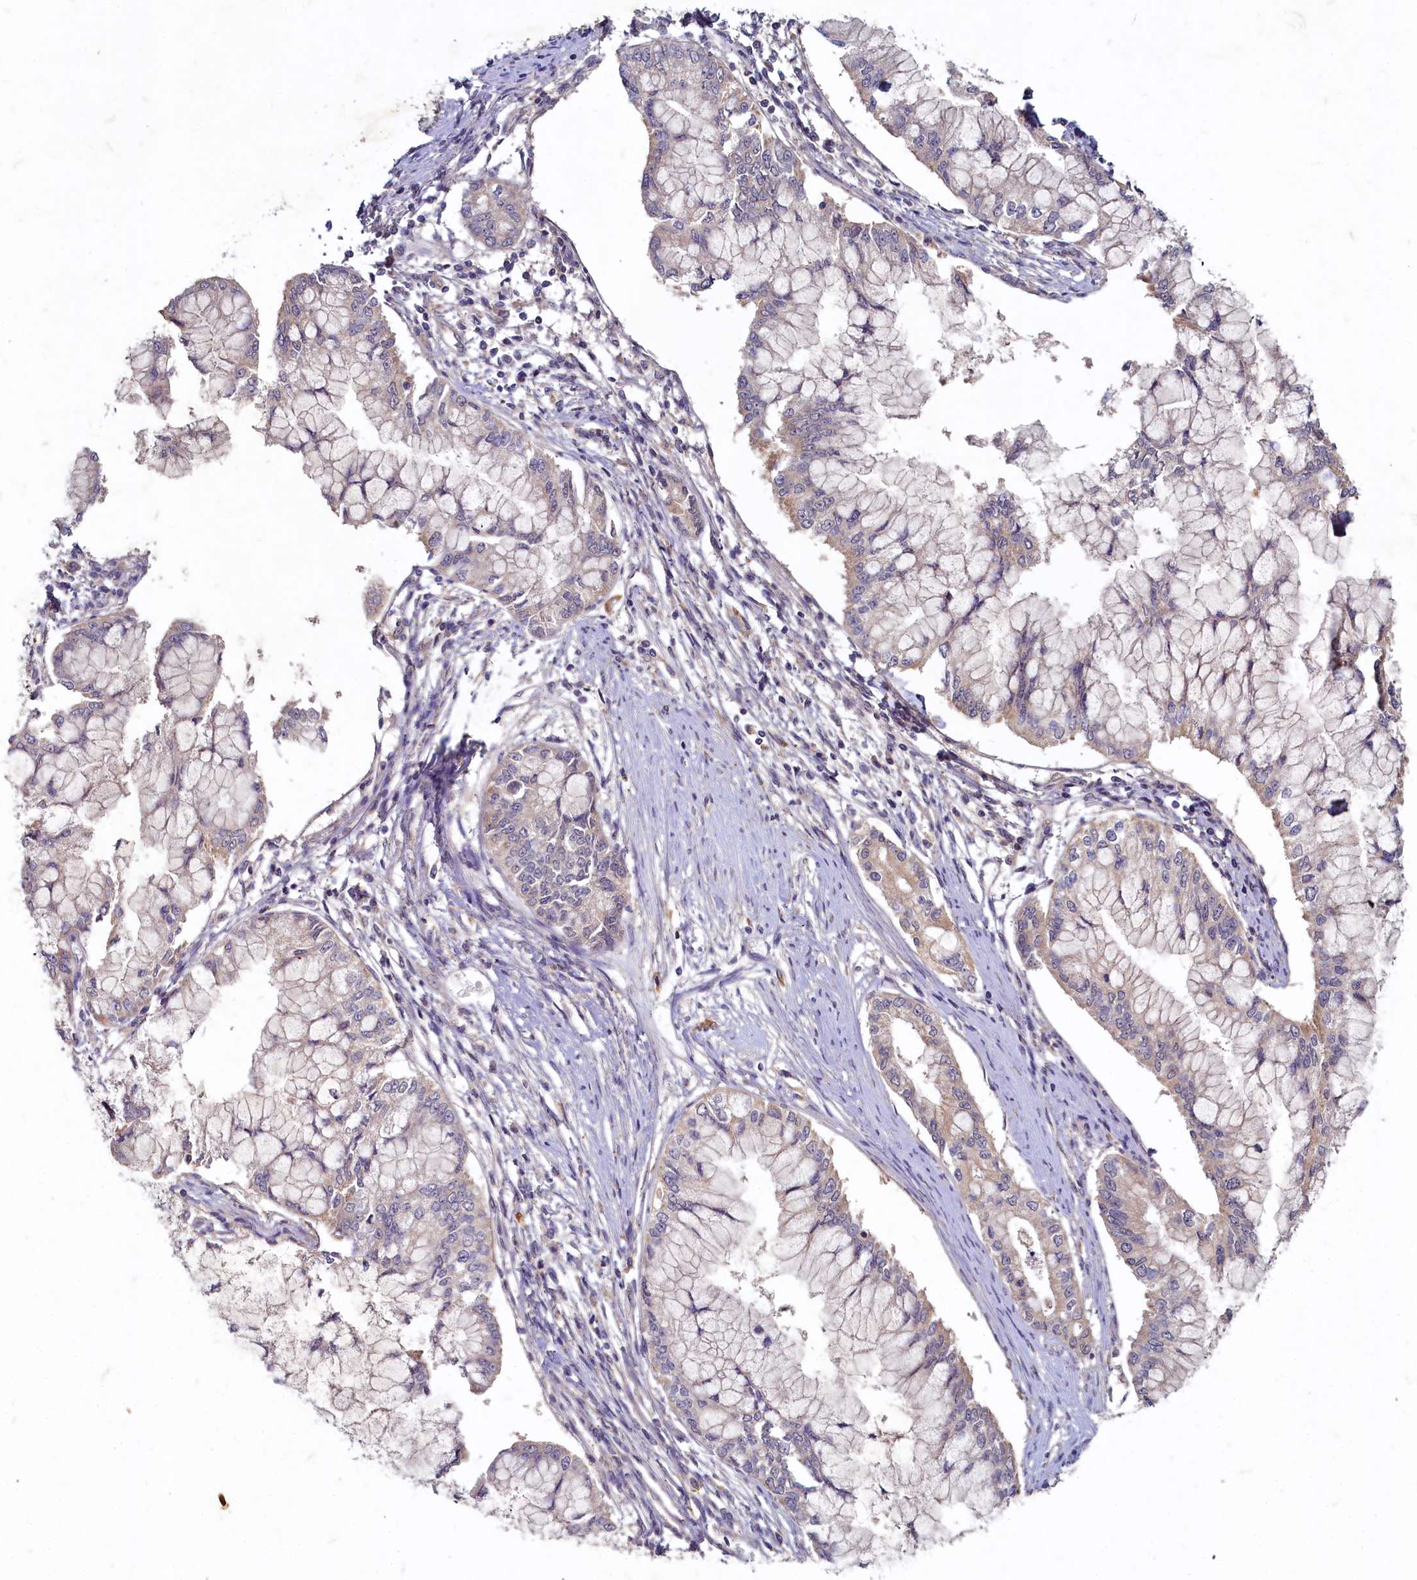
{"staining": {"intensity": "weak", "quantity": "25%-75%", "location": "cytoplasmic/membranous"}, "tissue": "pancreatic cancer", "cell_type": "Tumor cells", "image_type": "cancer", "snomed": [{"axis": "morphology", "description": "Adenocarcinoma, NOS"}, {"axis": "topography", "description": "Pancreas"}], "caption": "Protein staining exhibits weak cytoplasmic/membranous expression in approximately 25%-75% of tumor cells in pancreatic adenocarcinoma.", "gene": "HERC3", "patient": {"sex": "male", "age": 46}}